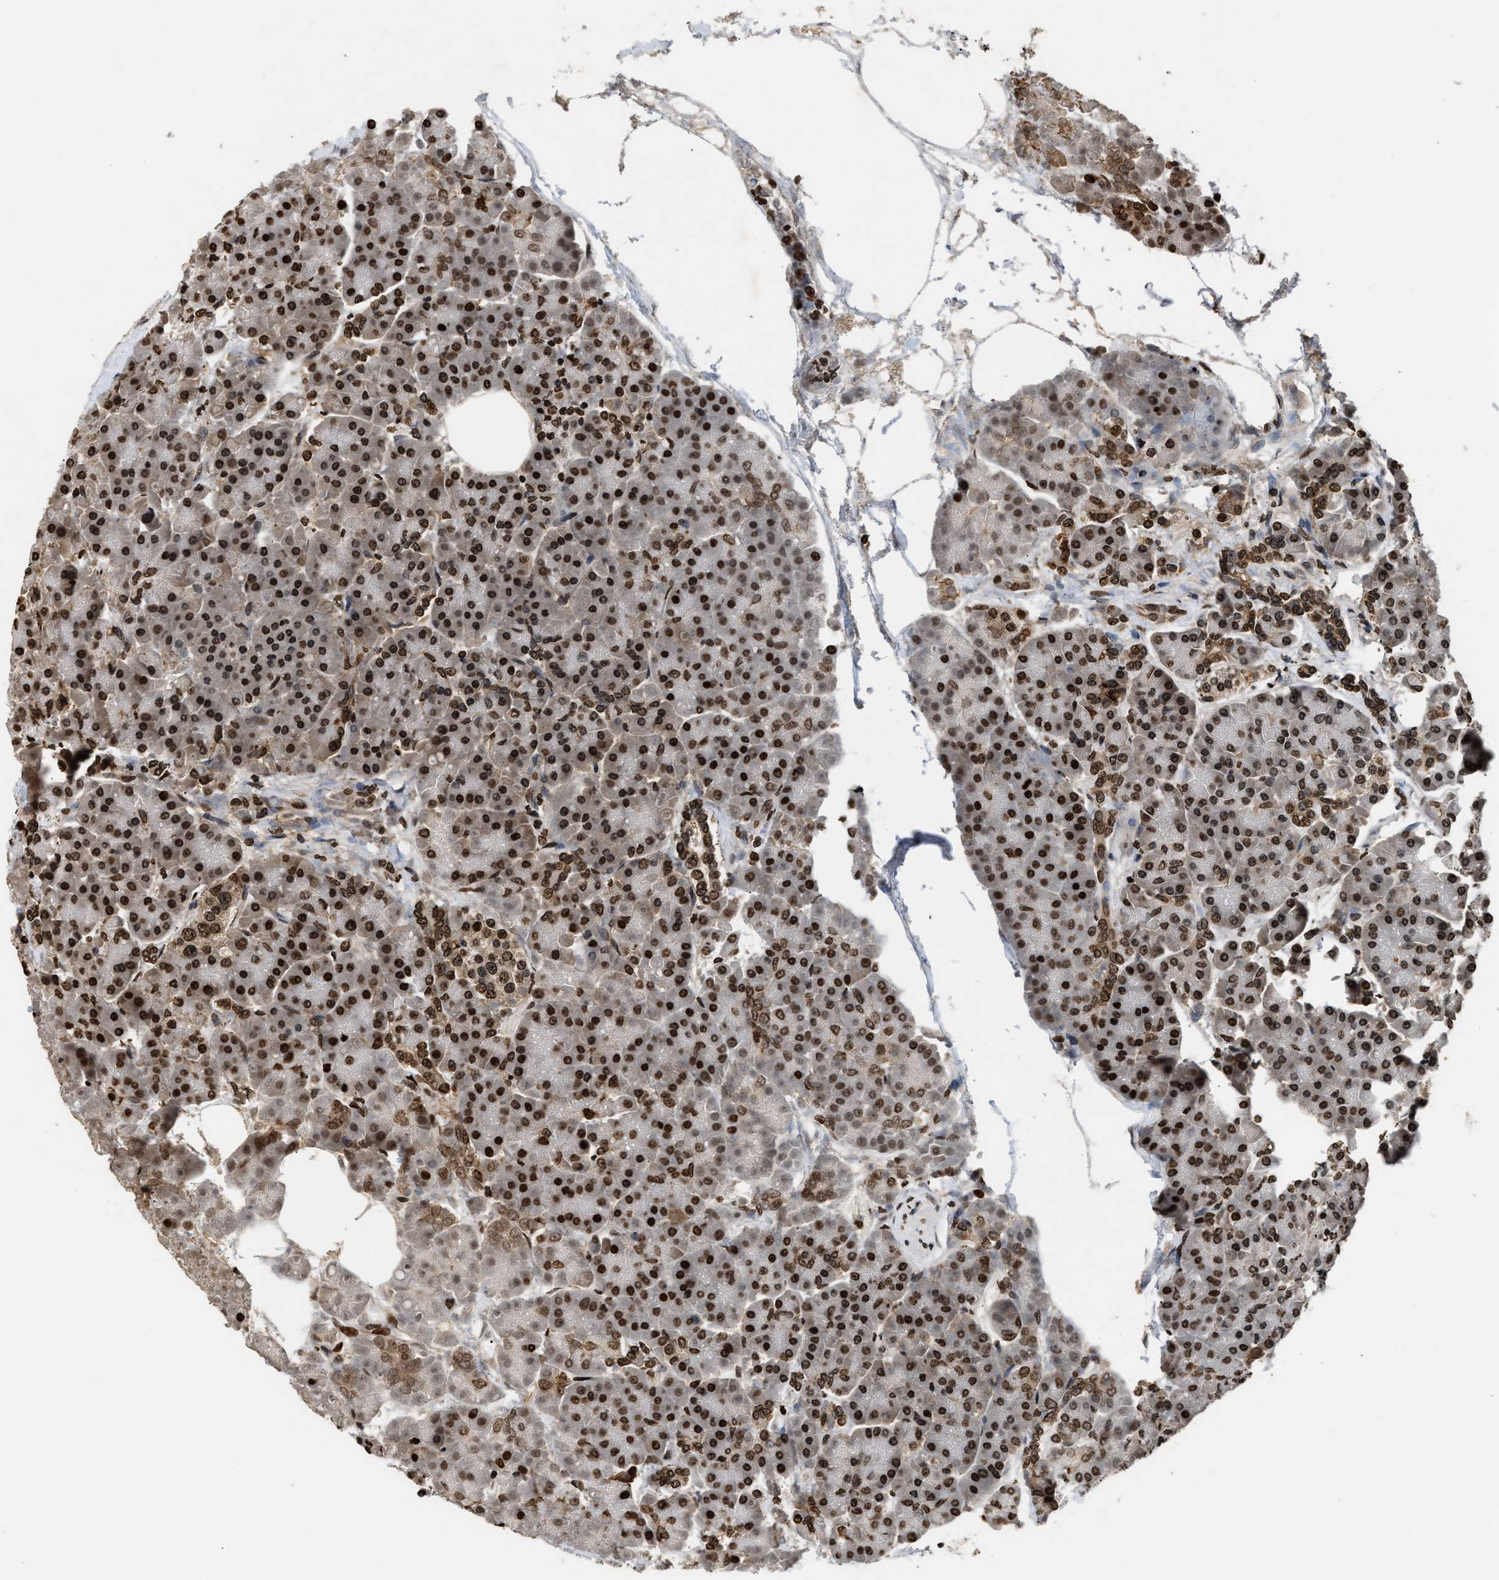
{"staining": {"intensity": "moderate", "quantity": ">75%", "location": "cytoplasmic/membranous,nuclear"}, "tissue": "pancreas", "cell_type": "Exocrine glandular cells", "image_type": "normal", "snomed": [{"axis": "morphology", "description": "Normal tissue, NOS"}, {"axis": "topography", "description": "Pancreas"}], "caption": "Immunohistochemical staining of unremarkable pancreas shows medium levels of moderate cytoplasmic/membranous,nuclear expression in about >75% of exocrine glandular cells.", "gene": "DNASE1L3", "patient": {"sex": "female", "age": 70}}